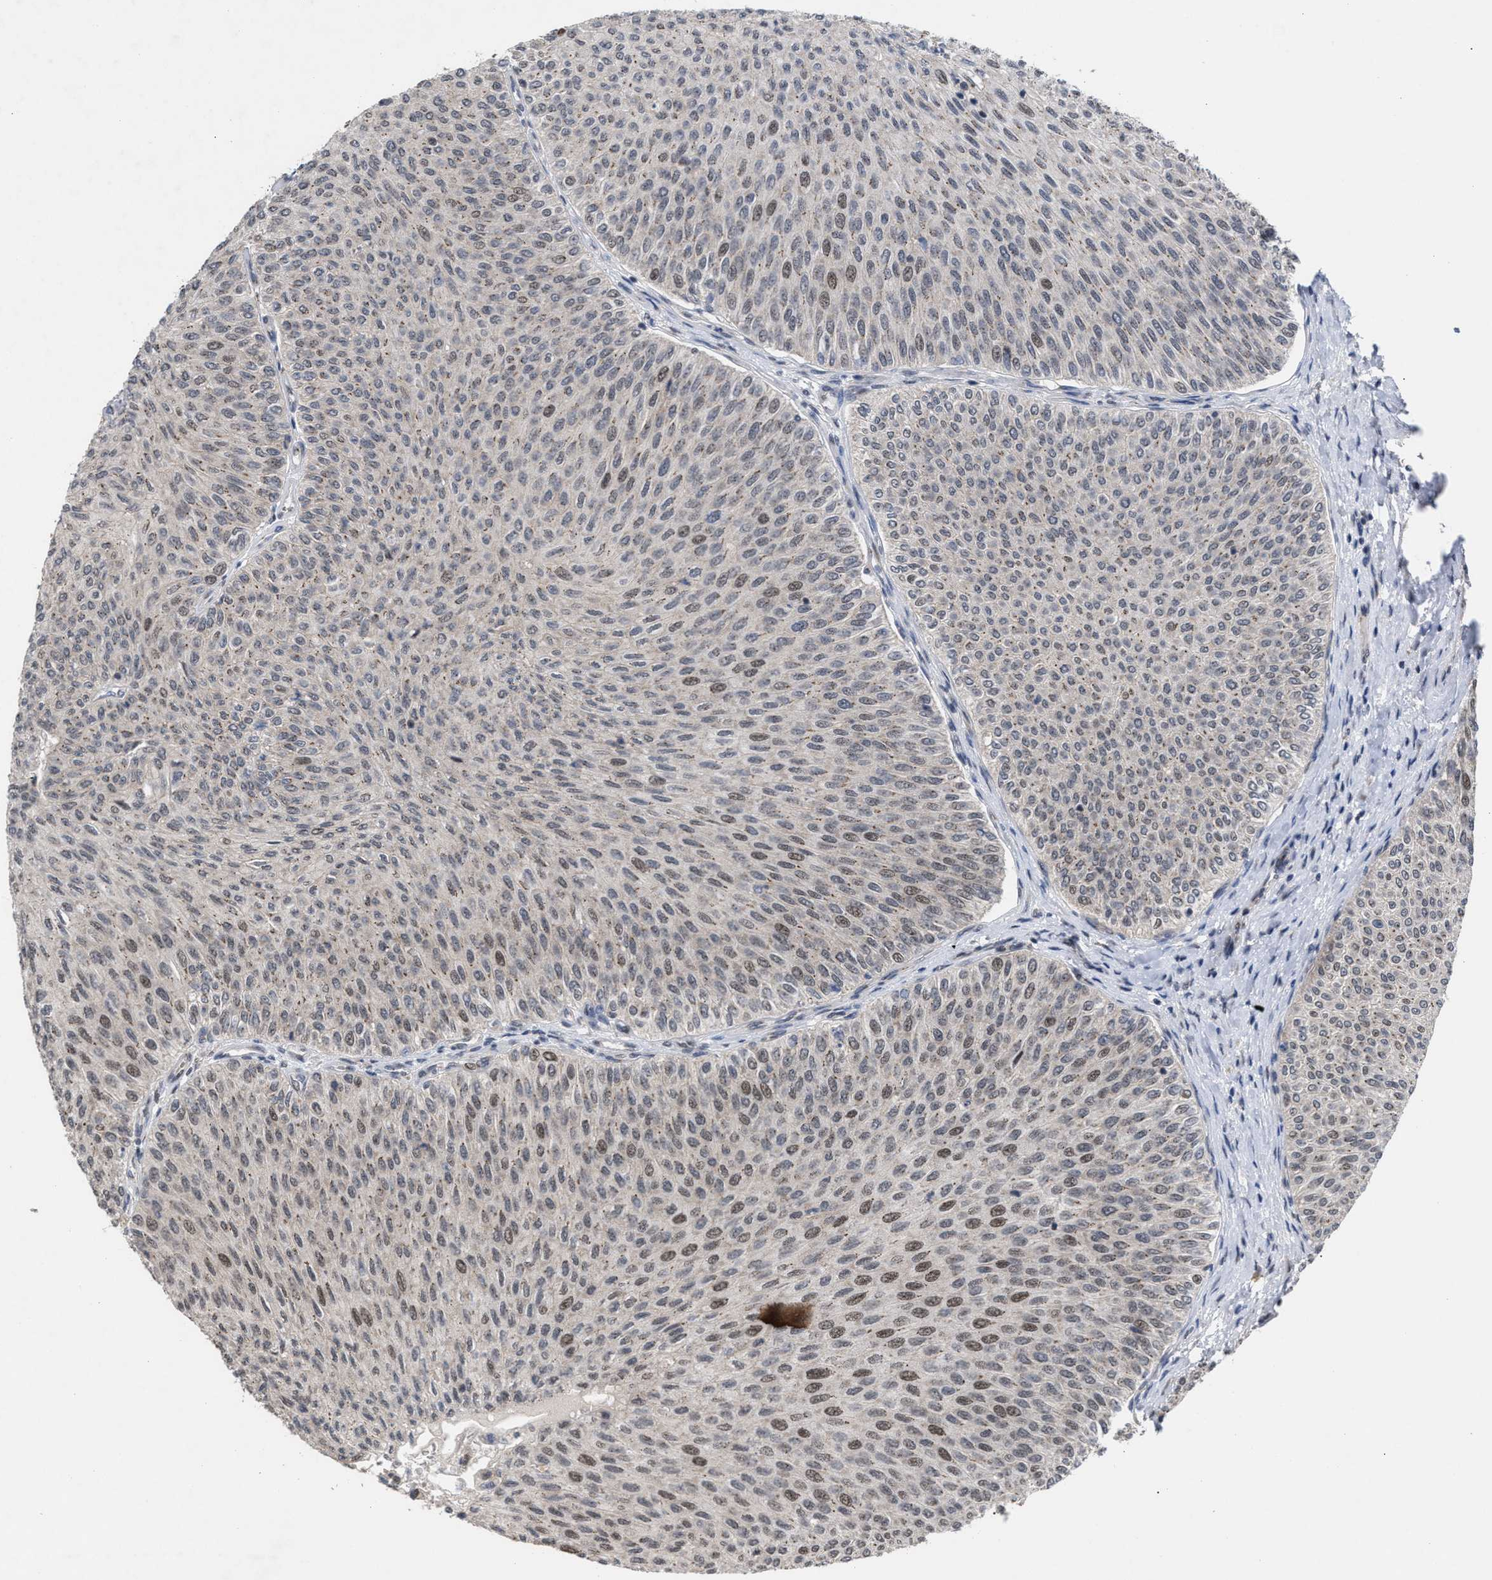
{"staining": {"intensity": "weak", "quantity": "<25%", "location": "cytoplasmic/membranous,nuclear"}, "tissue": "urothelial cancer", "cell_type": "Tumor cells", "image_type": "cancer", "snomed": [{"axis": "morphology", "description": "Urothelial carcinoma, Low grade"}, {"axis": "topography", "description": "Urinary bladder"}], "caption": "Micrograph shows no protein expression in tumor cells of urothelial carcinoma (low-grade) tissue.", "gene": "MKNK2", "patient": {"sex": "male", "age": 78}}